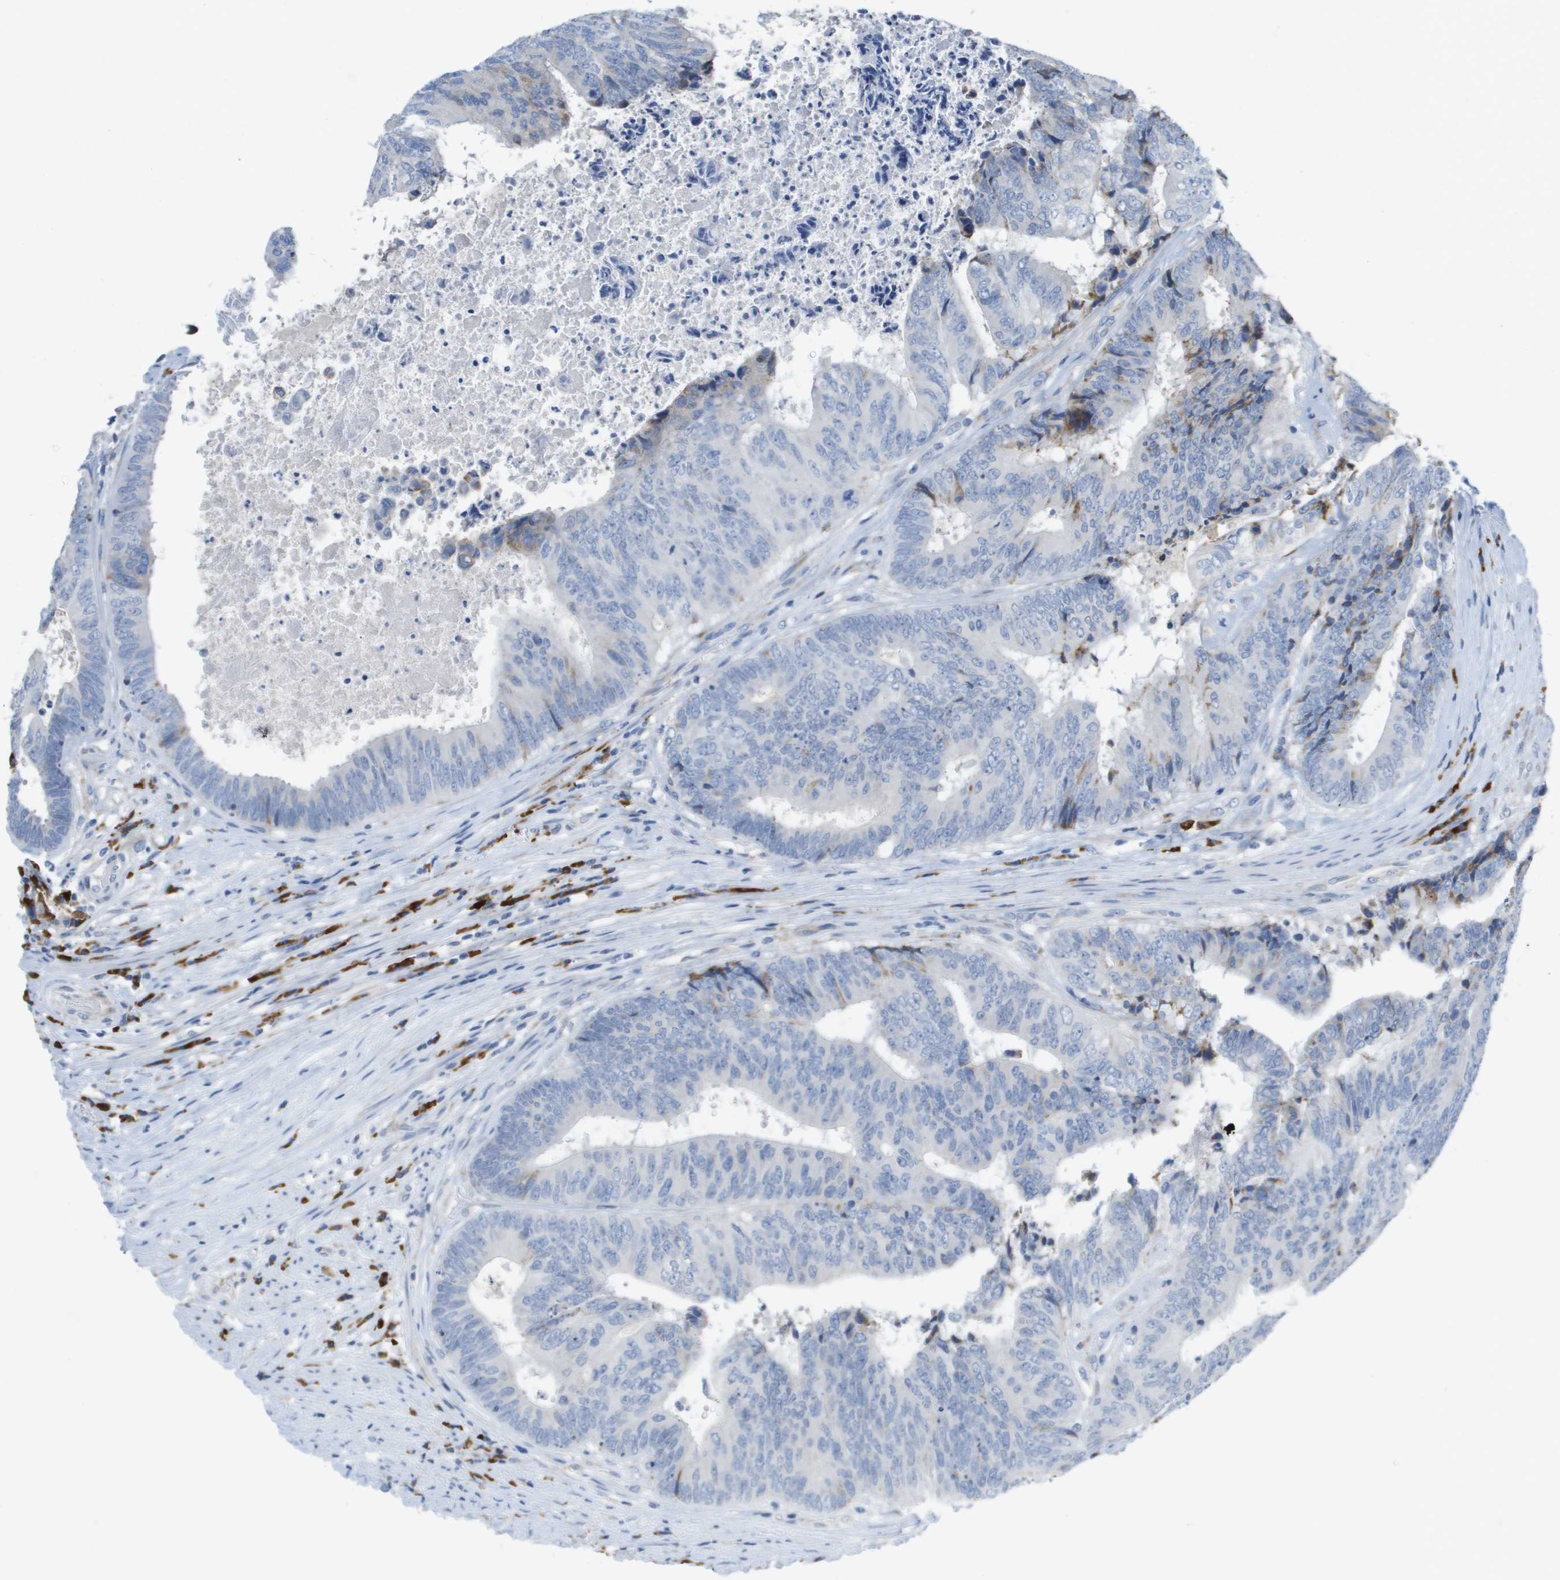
{"staining": {"intensity": "negative", "quantity": "none", "location": "none"}, "tissue": "colorectal cancer", "cell_type": "Tumor cells", "image_type": "cancer", "snomed": [{"axis": "morphology", "description": "Adenocarcinoma, NOS"}, {"axis": "topography", "description": "Rectum"}], "caption": "A high-resolution image shows immunohistochemistry staining of colorectal adenocarcinoma, which exhibits no significant expression in tumor cells.", "gene": "CD3G", "patient": {"sex": "male", "age": 72}}